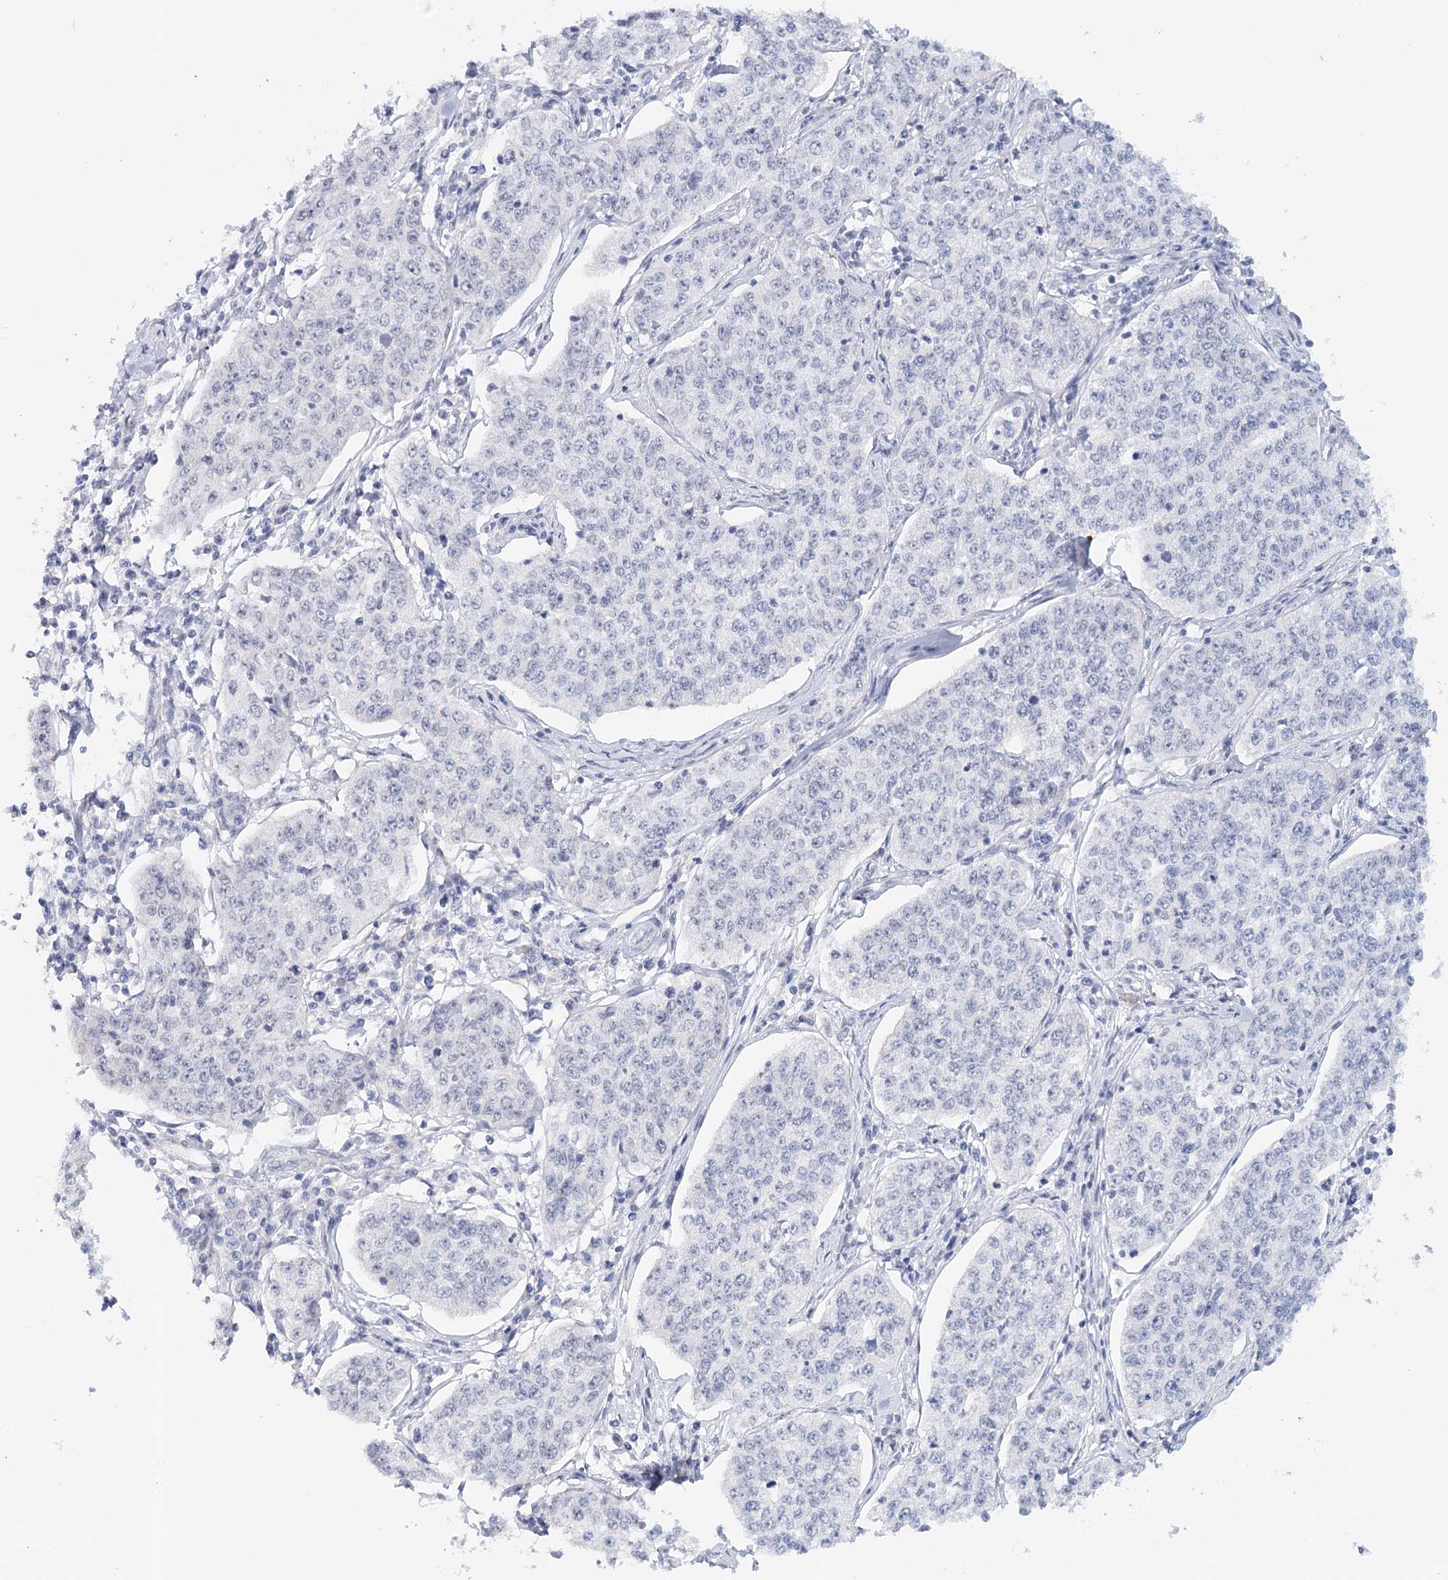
{"staining": {"intensity": "negative", "quantity": "none", "location": "none"}, "tissue": "cervical cancer", "cell_type": "Tumor cells", "image_type": "cancer", "snomed": [{"axis": "morphology", "description": "Squamous cell carcinoma, NOS"}, {"axis": "topography", "description": "Cervix"}], "caption": "Immunohistochemistry (IHC) image of neoplastic tissue: squamous cell carcinoma (cervical) stained with DAB shows no significant protein positivity in tumor cells.", "gene": "HSPA4L", "patient": {"sex": "female", "age": 35}}